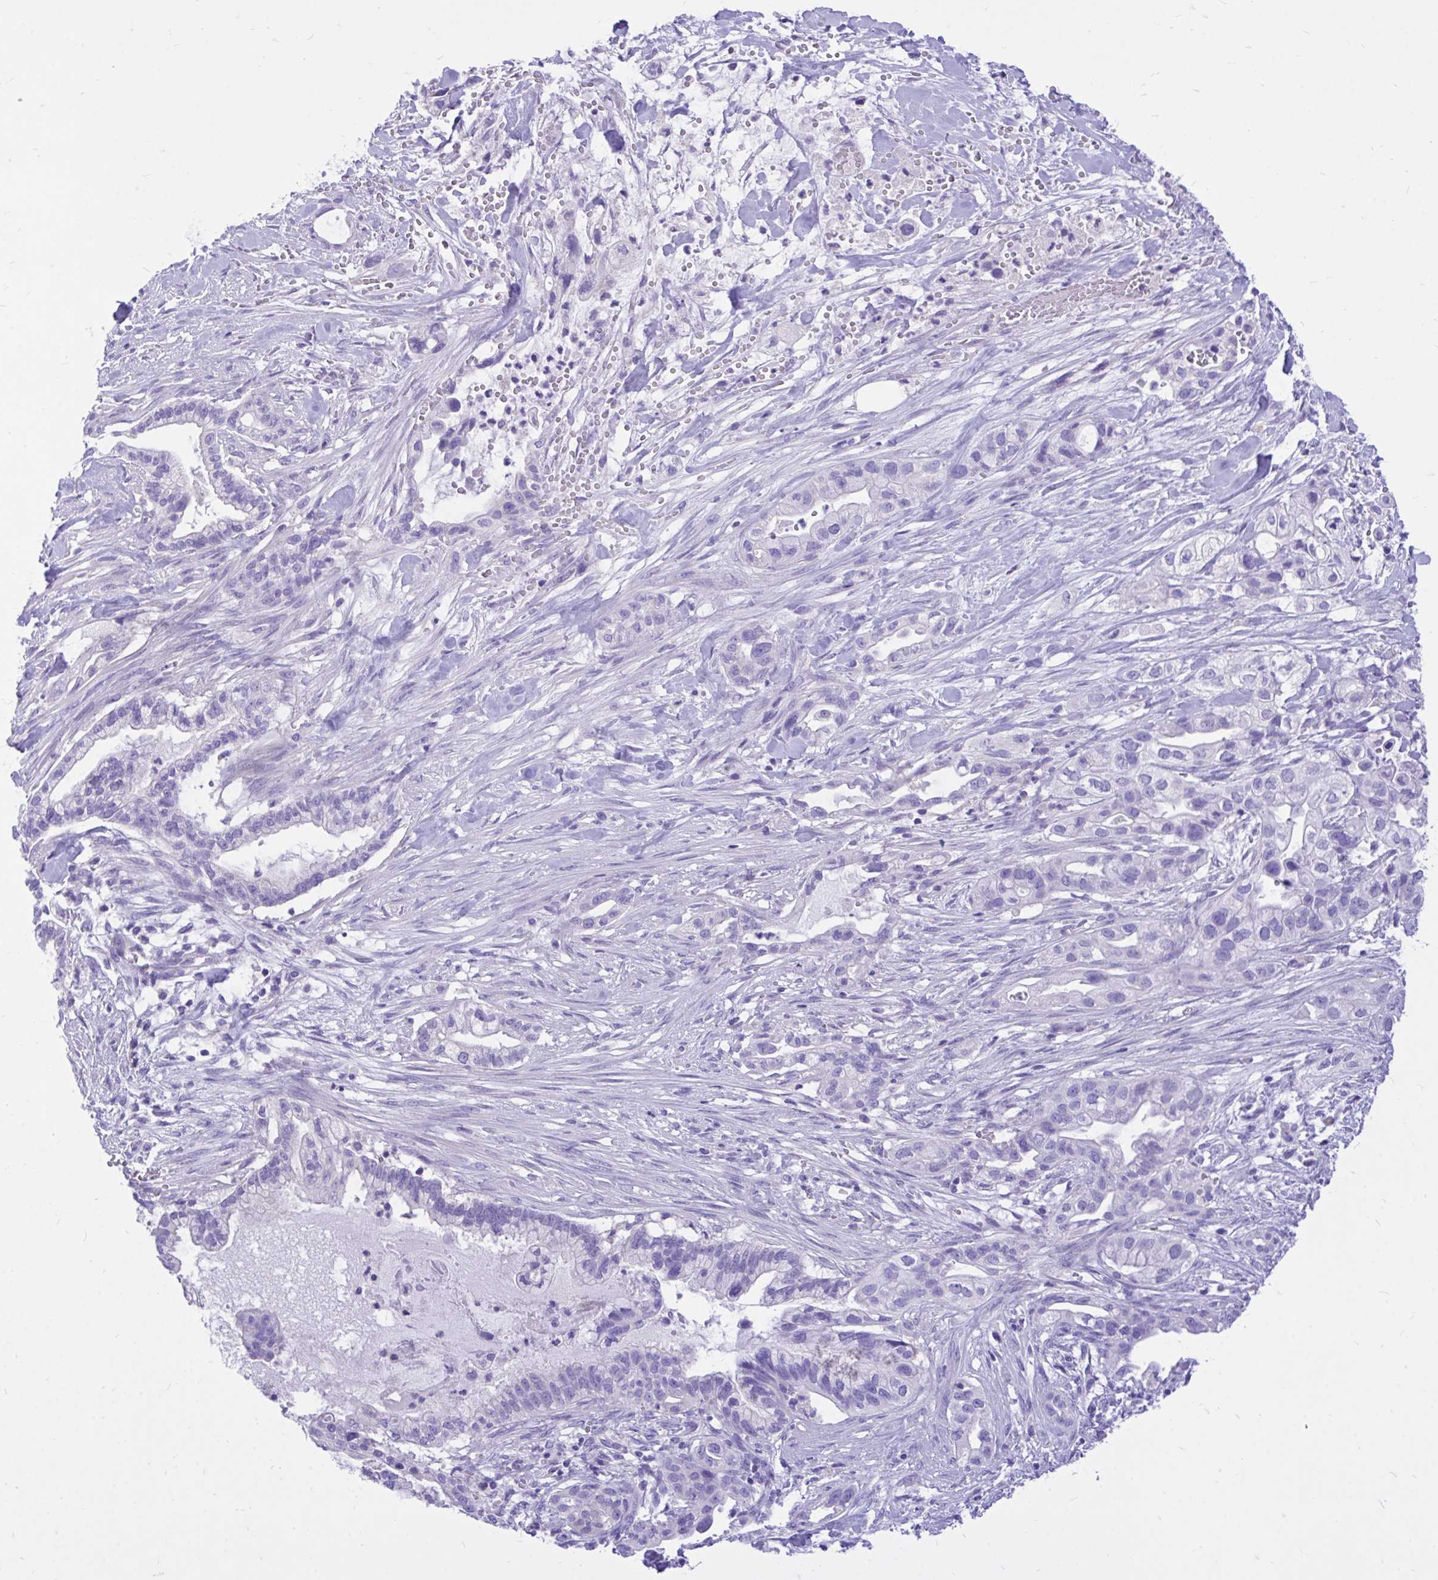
{"staining": {"intensity": "negative", "quantity": "none", "location": "none"}, "tissue": "pancreatic cancer", "cell_type": "Tumor cells", "image_type": "cancer", "snomed": [{"axis": "morphology", "description": "Adenocarcinoma, NOS"}, {"axis": "topography", "description": "Pancreas"}], "caption": "A photomicrograph of pancreatic cancer stained for a protein exhibits no brown staining in tumor cells.", "gene": "MON1A", "patient": {"sex": "male", "age": 44}}